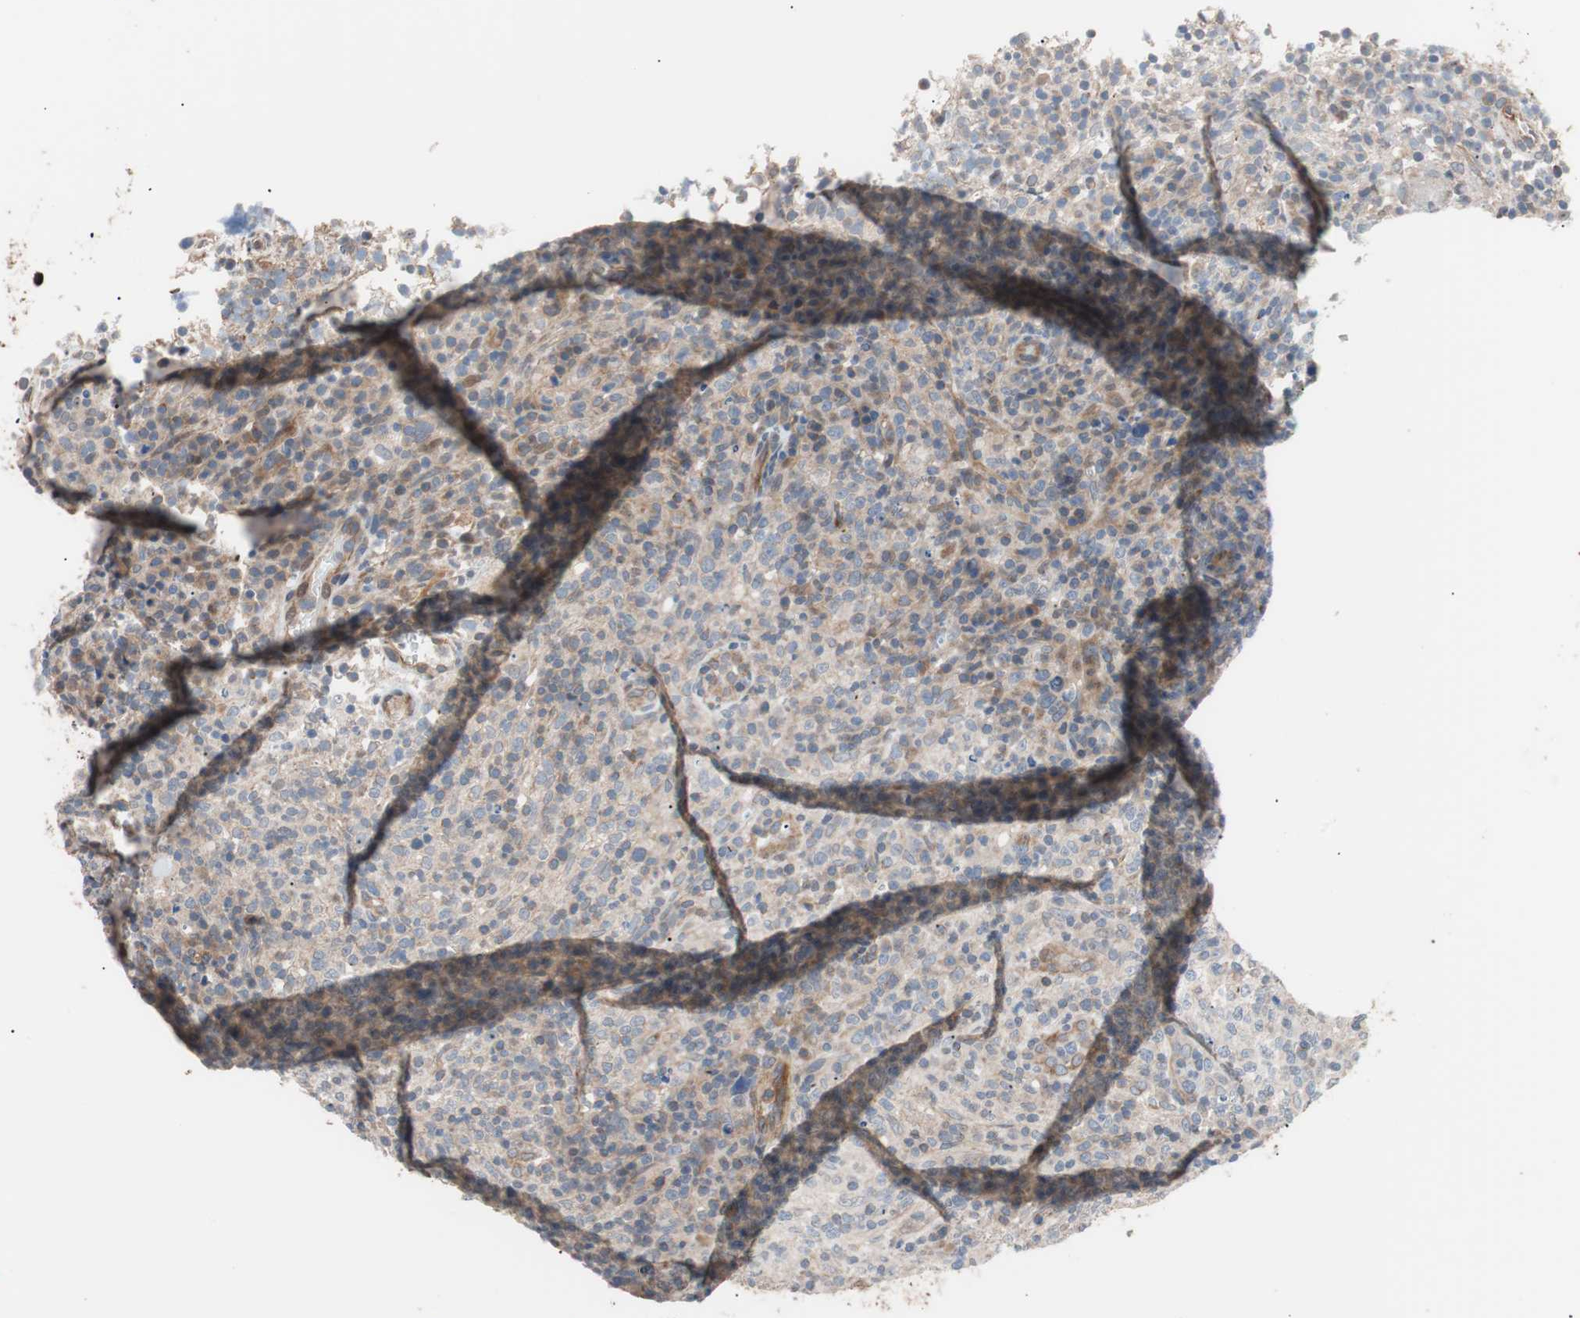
{"staining": {"intensity": "weak", "quantity": "<25%", "location": "cytoplasmic/membranous"}, "tissue": "lymphoma", "cell_type": "Tumor cells", "image_type": "cancer", "snomed": [{"axis": "morphology", "description": "Malignant lymphoma, non-Hodgkin's type, High grade"}, {"axis": "topography", "description": "Lymph node"}], "caption": "Image shows no protein positivity in tumor cells of high-grade malignant lymphoma, non-Hodgkin's type tissue.", "gene": "SMG1", "patient": {"sex": "female", "age": 76}}